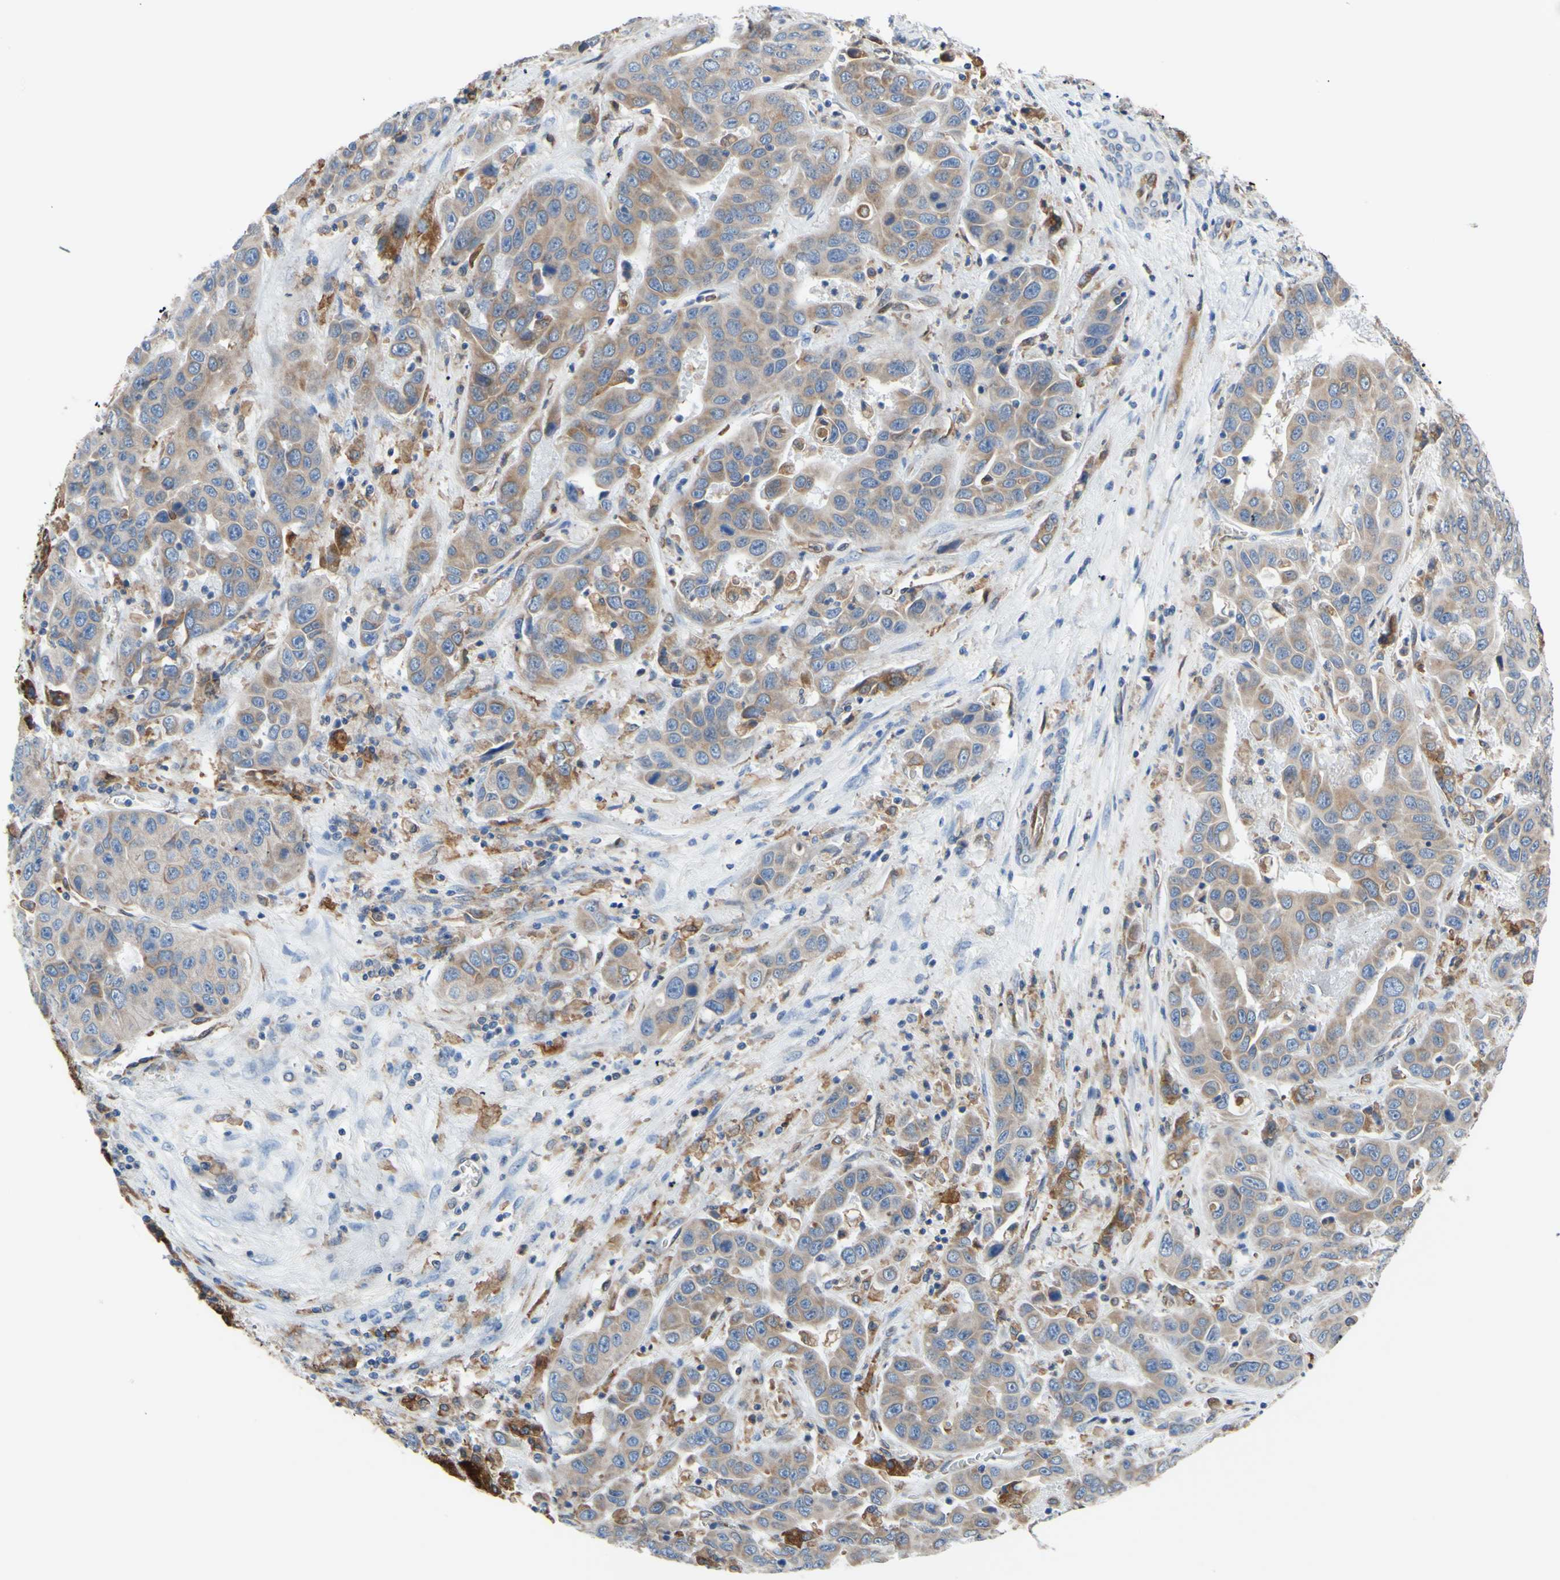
{"staining": {"intensity": "weak", "quantity": ">75%", "location": "cytoplasmic/membranous"}, "tissue": "liver cancer", "cell_type": "Tumor cells", "image_type": "cancer", "snomed": [{"axis": "morphology", "description": "Cholangiocarcinoma"}, {"axis": "topography", "description": "Liver"}], "caption": "A high-resolution photomicrograph shows IHC staining of liver cancer, which demonstrates weak cytoplasmic/membranous expression in about >75% of tumor cells.", "gene": "MGST2", "patient": {"sex": "female", "age": 52}}